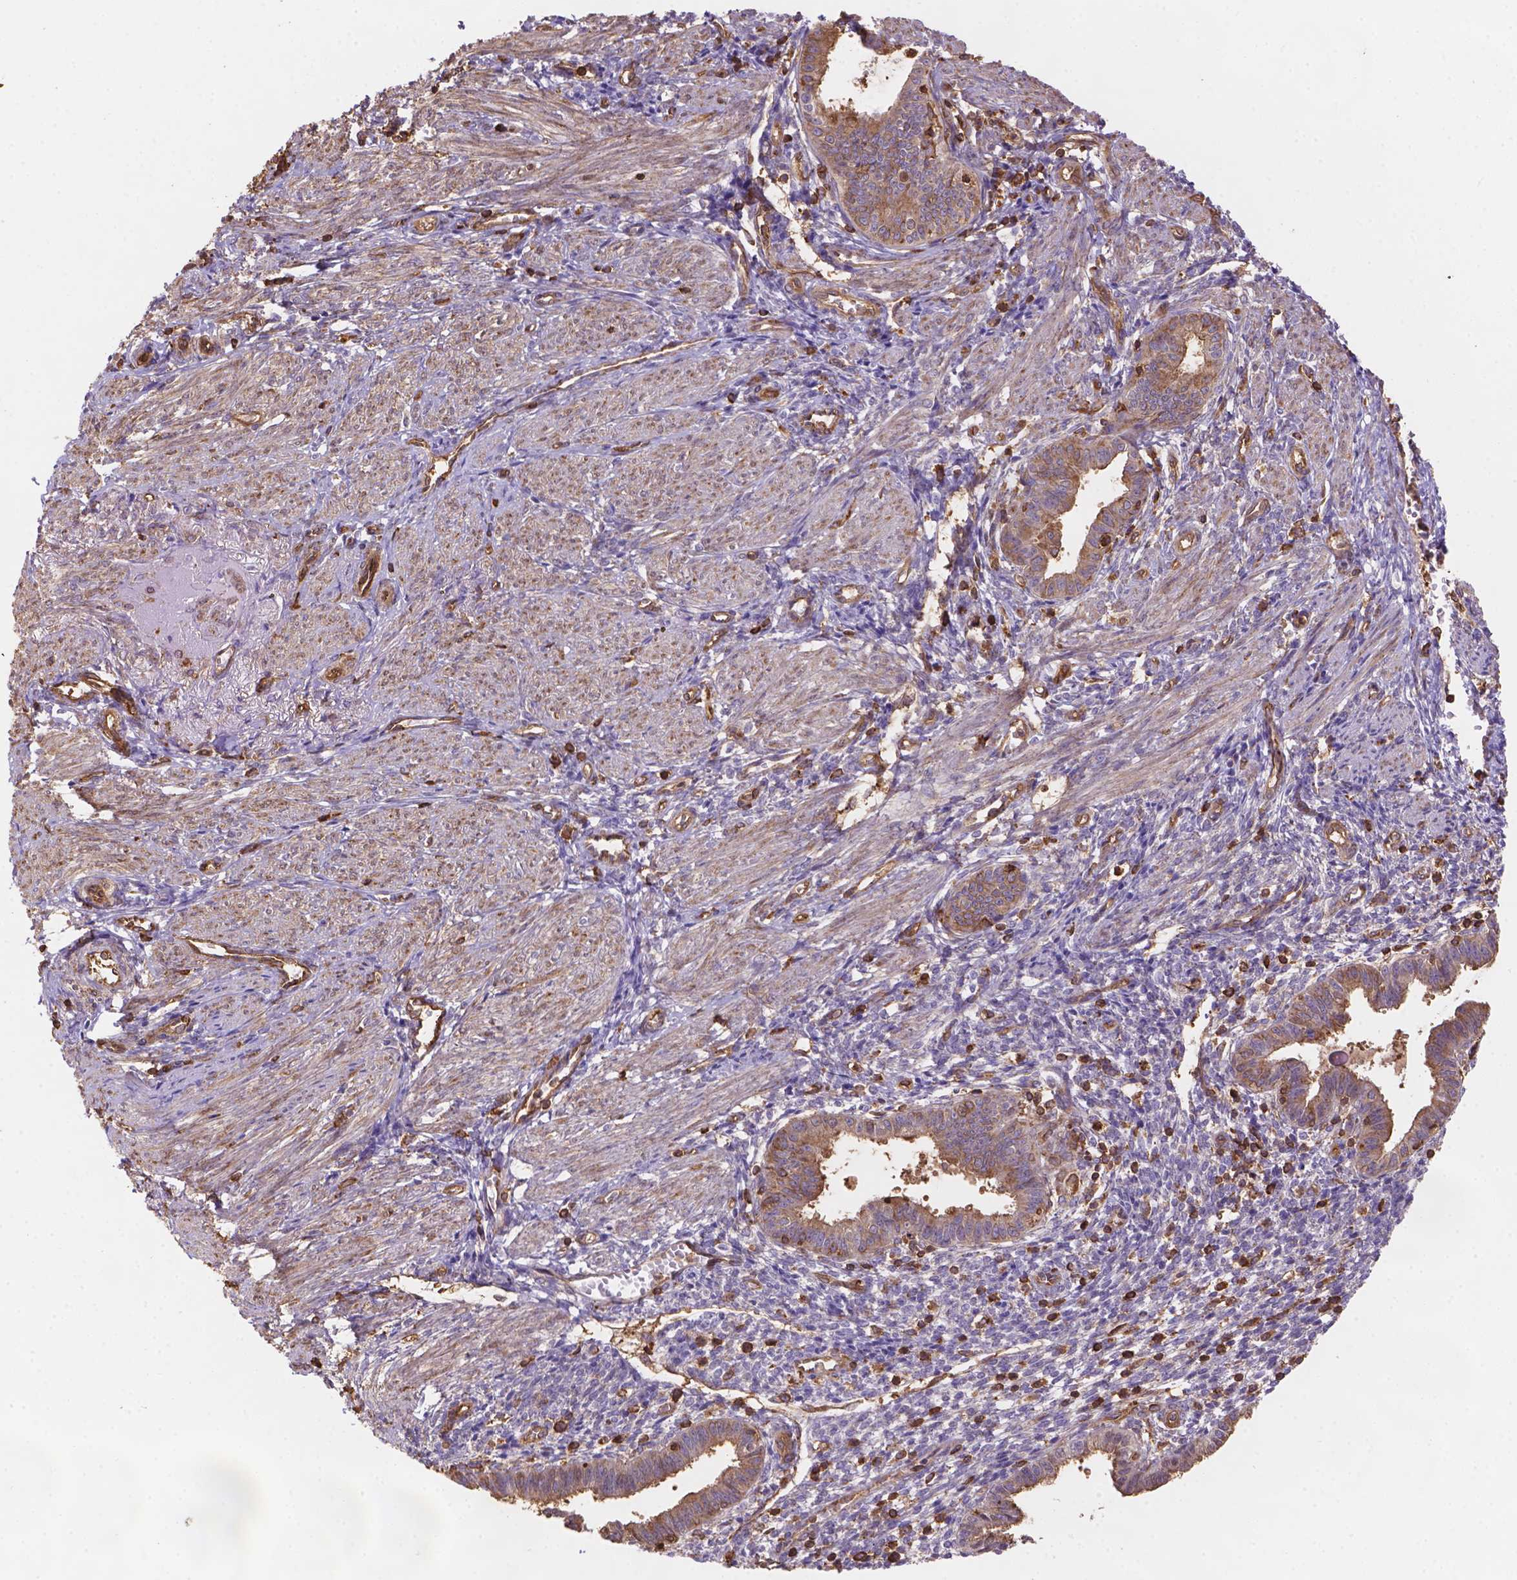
{"staining": {"intensity": "negative", "quantity": "none", "location": "none"}, "tissue": "endometrium", "cell_type": "Cells in endometrial stroma", "image_type": "normal", "snomed": [{"axis": "morphology", "description": "Normal tissue, NOS"}, {"axis": "topography", "description": "Endometrium"}], "caption": "Benign endometrium was stained to show a protein in brown. There is no significant staining in cells in endometrial stroma. (DAB (3,3'-diaminobenzidine) immunohistochemistry with hematoxylin counter stain).", "gene": "DMWD", "patient": {"sex": "female", "age": 37}}